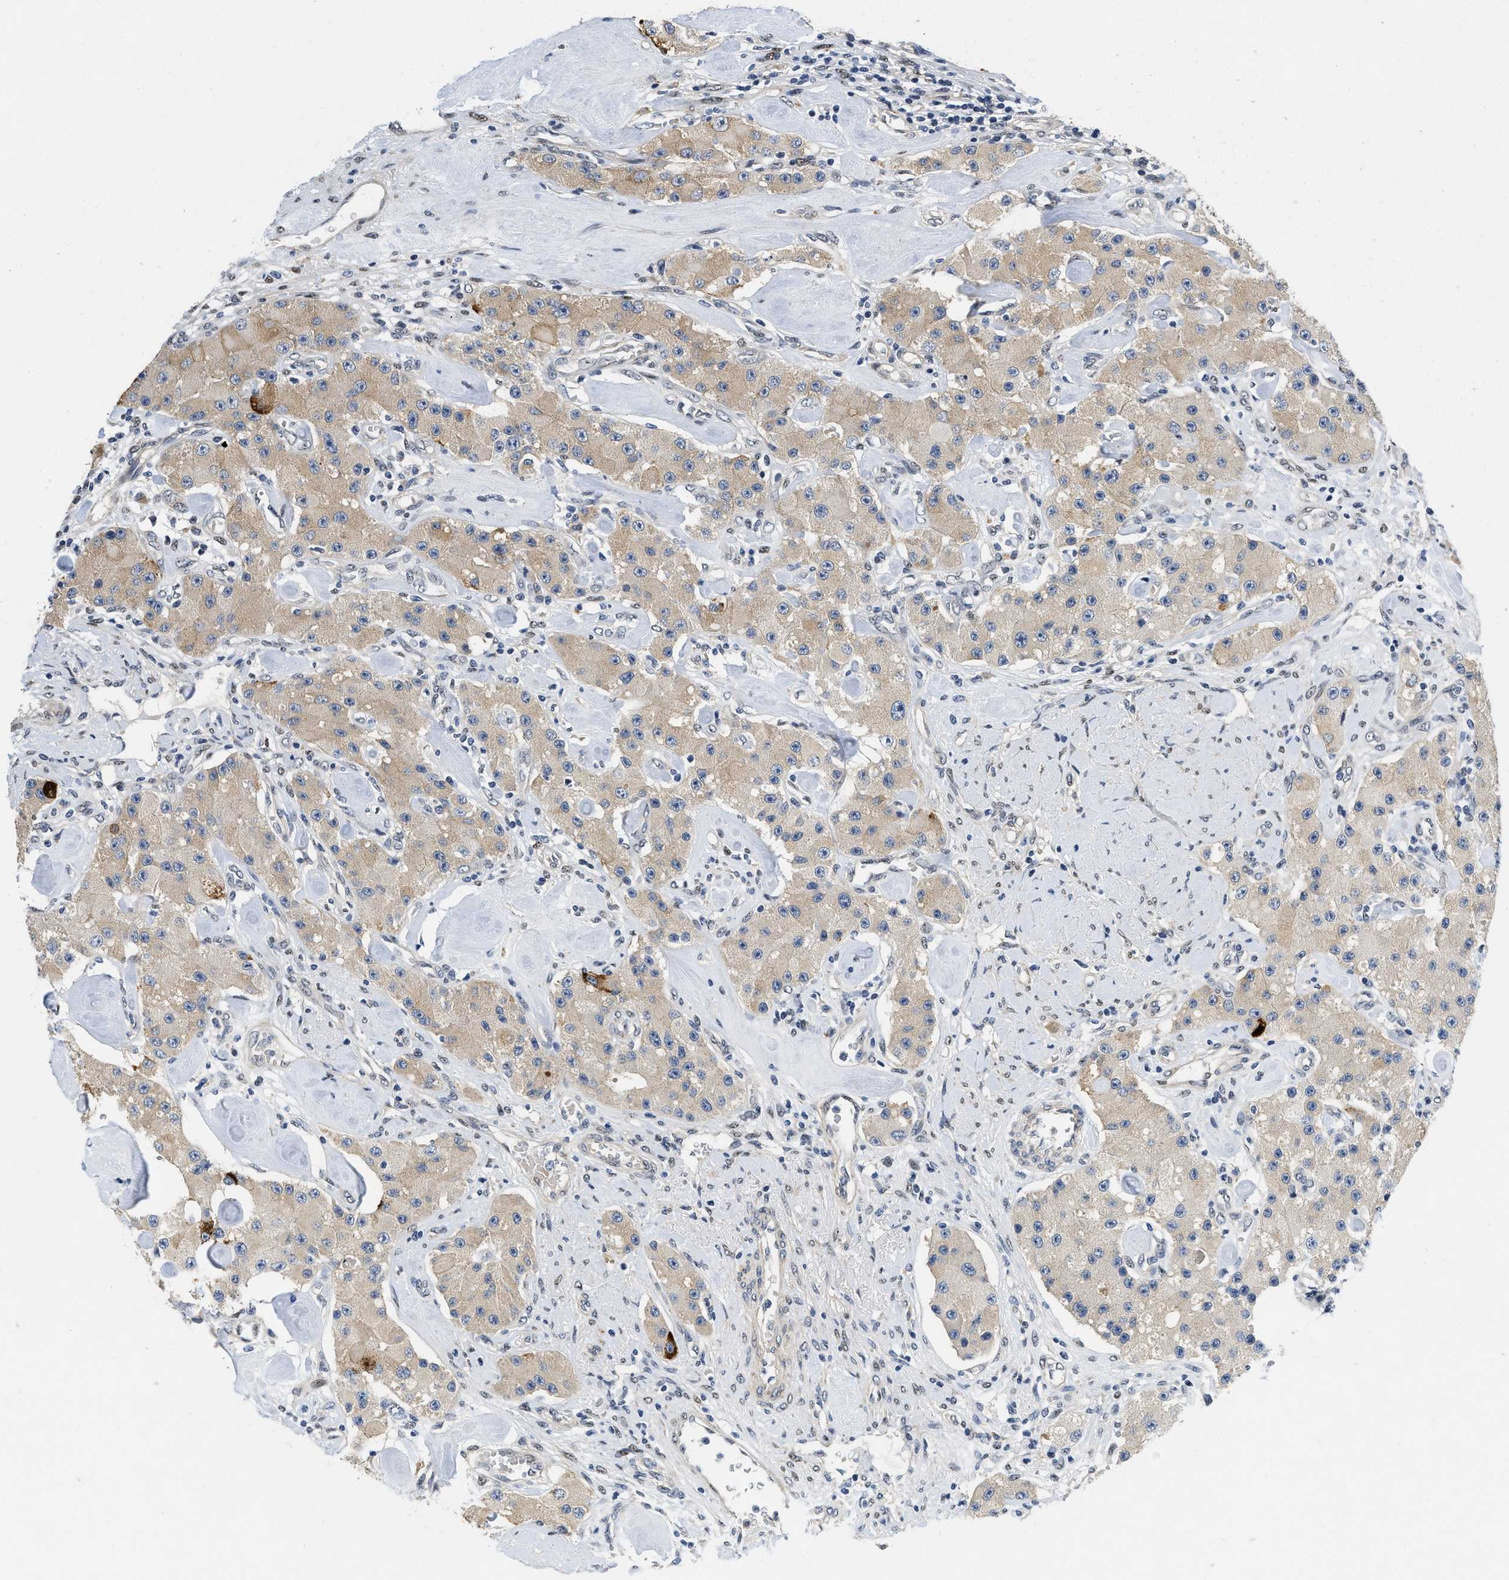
{"staining": {"intensity": "weak", "quantity": ">75%", "location": "cytoplasmic/membranous"}, "tissue": "carcinoid", "cell_type": "Tumor cells", "image_type": "cancer", "snomed": [{"axis": "morphology", "description": "Carcinoid, malignant, NOS"}, {"axis": "topography", "description": "Pancreas"}], "caption": "Malignant carcinoid stained with DAB (3,3'-diaminobenzidine) immunohistochemistry demonstrates low levels of weak cytoplasmic/membranous staining in about >75% of tumor cells. The staining was performed using DAB (3,3'-diaminobenzidine), with brown indicating positive protein expression. Nuclei are stained blue with hematoxylin.", "gene": "VIP", "patient": {"sex": "male", "age": 41}}